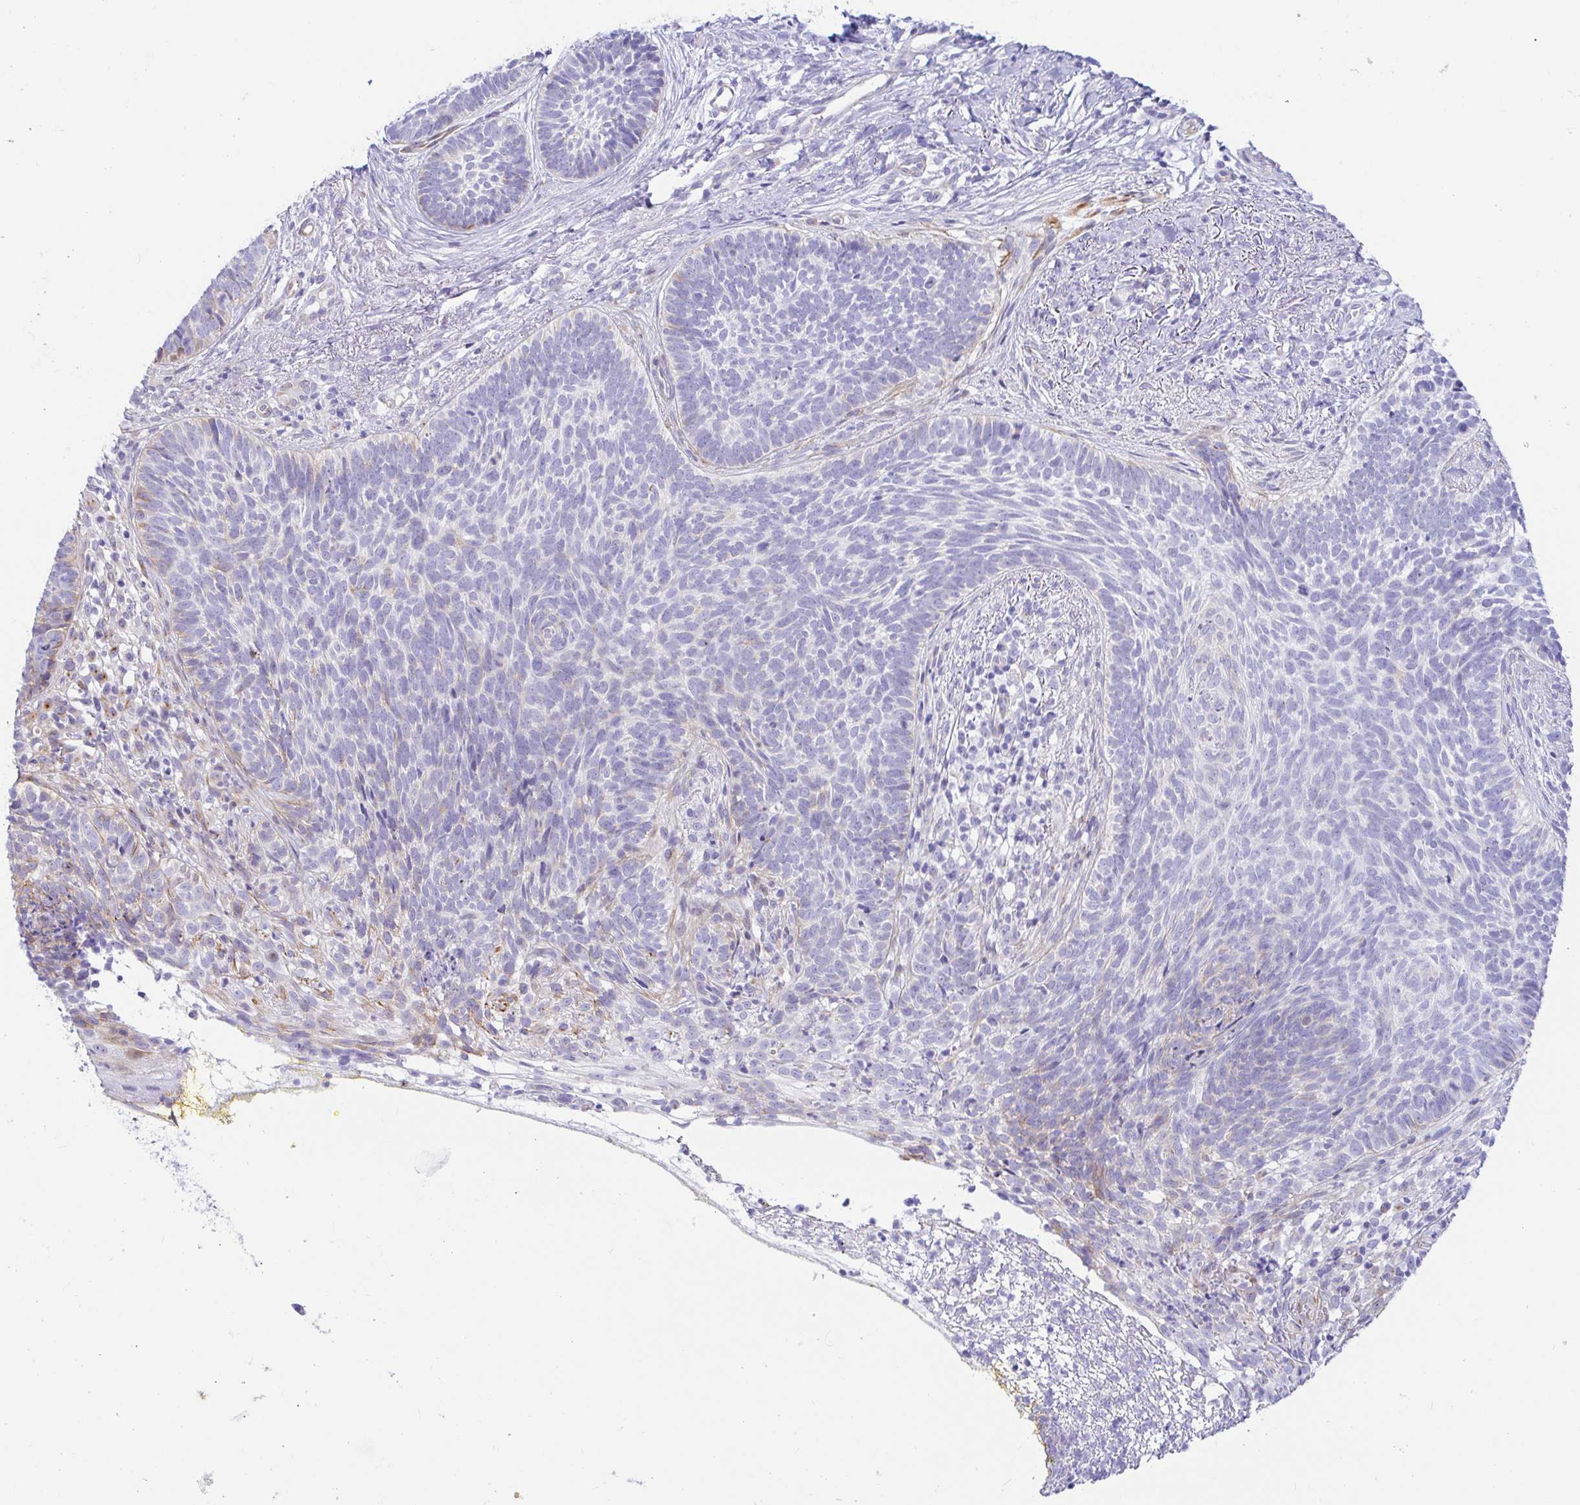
{"staining": {"intensity": "negative", "quantity": "none", "location": "none"}, "tissue": "skin cancer", "cell_type": "Tumor cells", "image_type": "cancer", "snomed": [{"axis": "morphology", "description": "Basal cell carcinoma"}, {"axis": "topography", "description": "Skin"}], "caption": "Skin basal cell carcinoma was stained to show a protein in brown. There is no significant staining in tumor cells.", "gene": "PINLYP", "patient": {"sex": "female", "age": 74}}